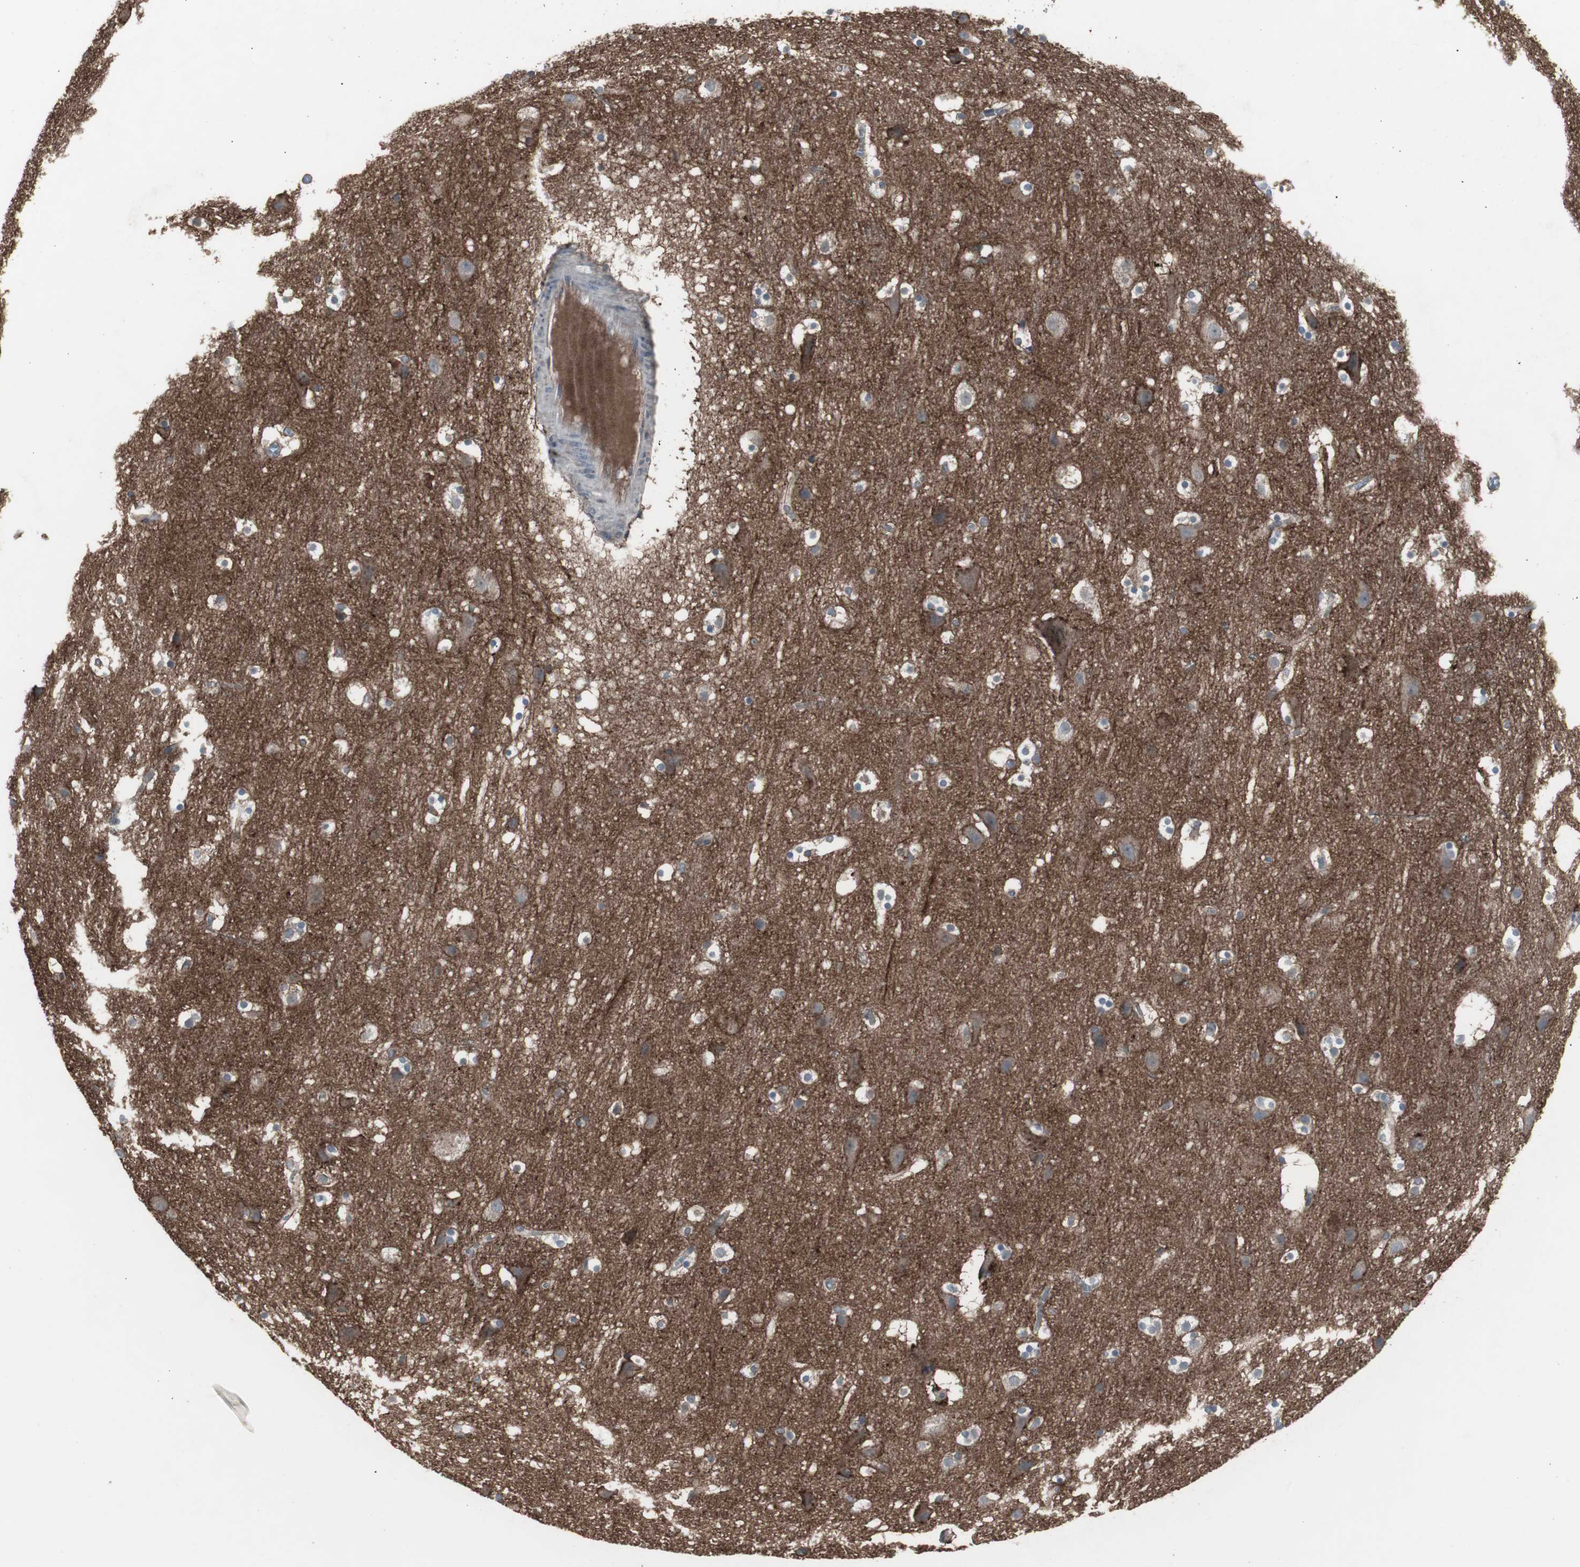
{"staining": {"intensity": "negative", "quantity": "none", "location": "none"}, "tissue": "cerebral cortex", "cell_type": "Endothelial cells", "image_type": "normal", "snomed": [{"axis": "morphology", "description": "Normal tissue, NOS"}, {"axis": "topography", "description": "Cerebral cortex"}], "caption": "An image of cerebral cortex stained for a protein reveals no brown staining in endothelial cells.", "gene": "SSTR2", "patient": {"sex": "male", "age": 45}}